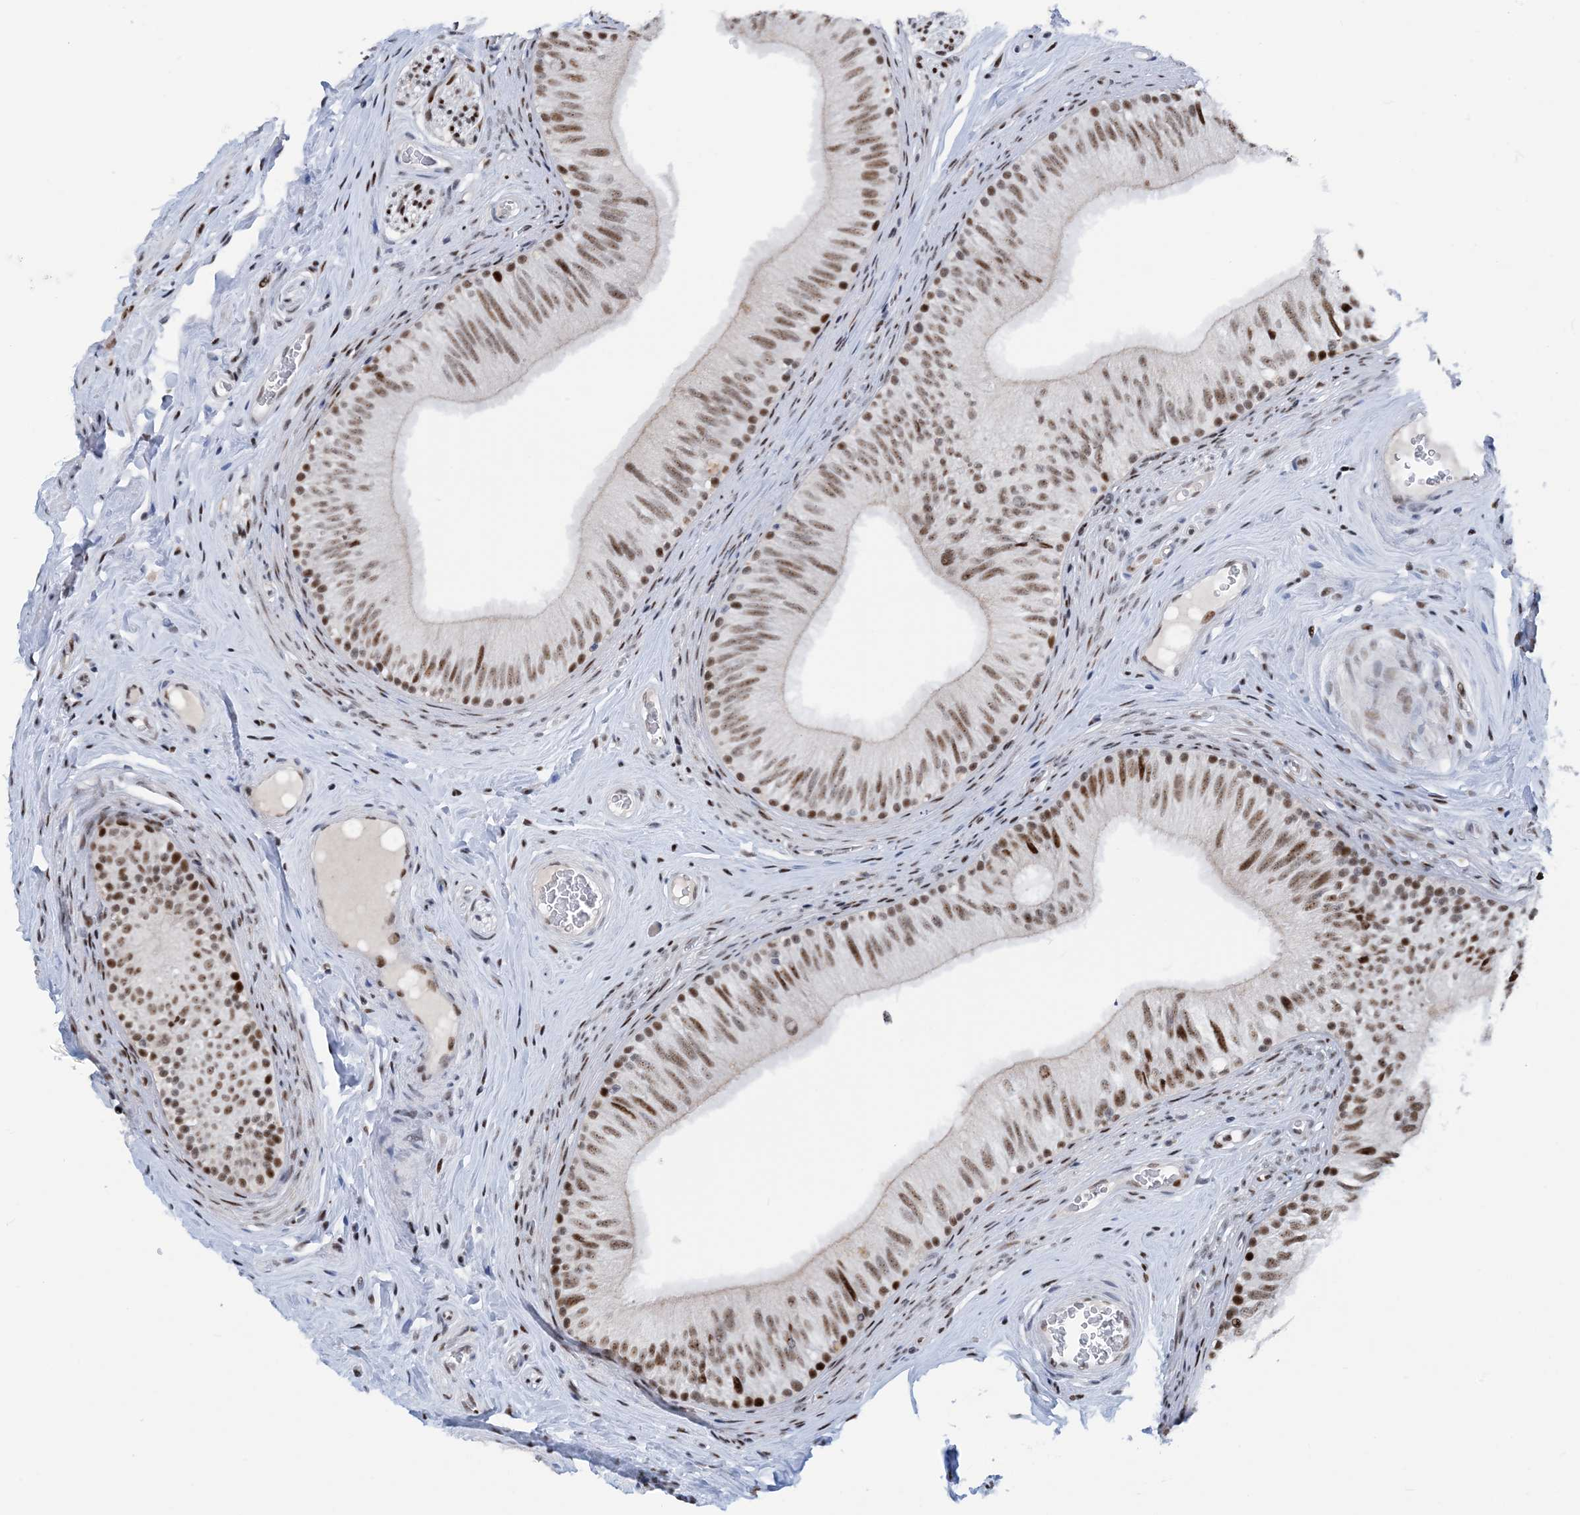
{"staining": {"intensity": "strong", "quantity": ">75%", "location": "nuclear"}, "tissue": "epididymis", "cell_type": "Glandular cells", "image_type": "normal", "snomed": [{"axis": "morphology", "description": "Normal tissue, NOS"}, {"axis": "topography", "description": "Epididymis"}], "caption": "Epididymis stained with immunohistochemistry (IHC) exhibits strong nuclear expression in approximately >75% of glandular cells. (IHC, brightfield microscopy, high magnification).", "gene": "HEMK1", "patient": {"sex": "male", "age": 46}}